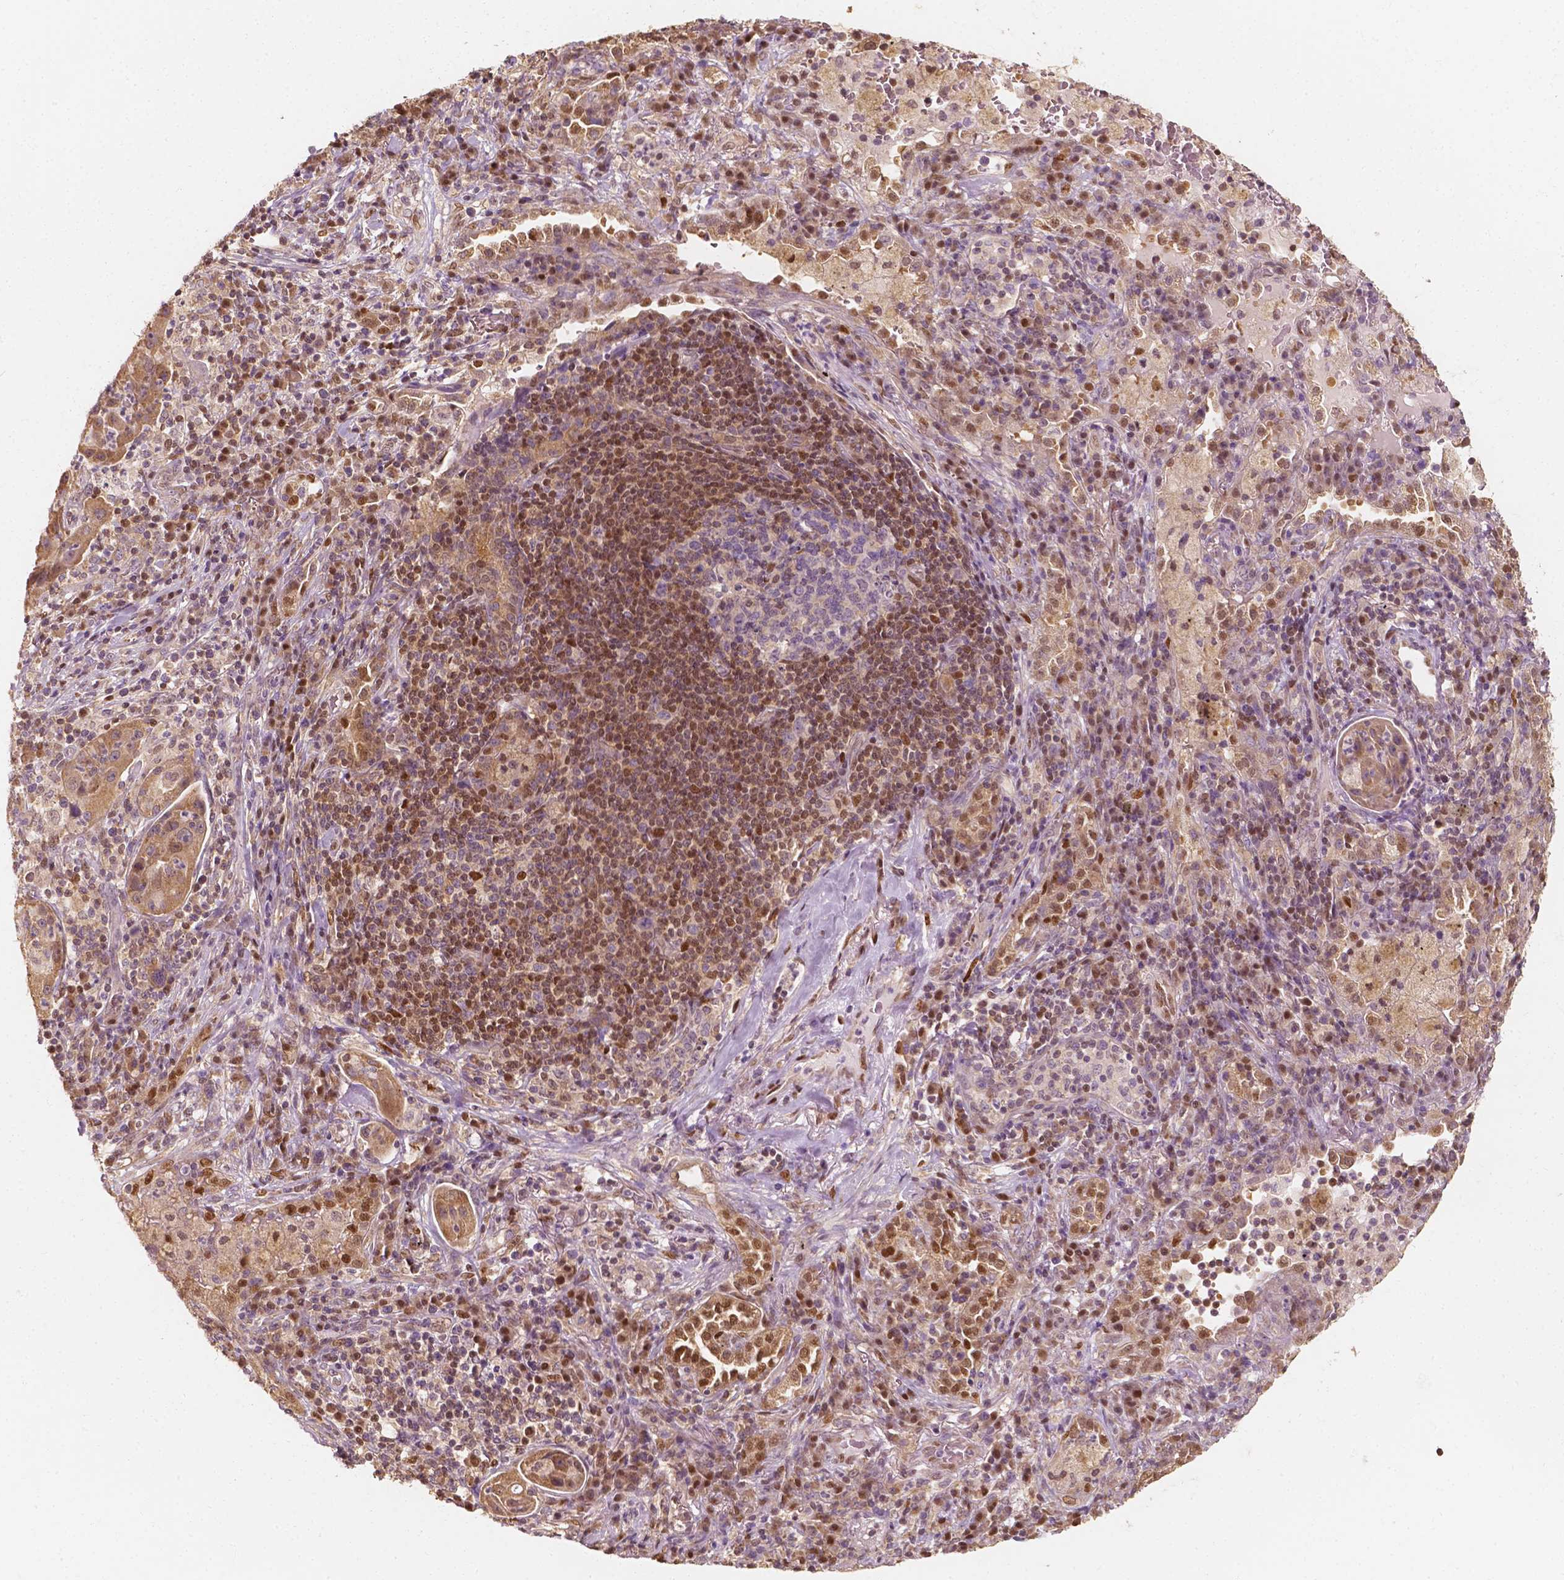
{"staining": {"intensity": "moderate", "quantity": ">75%", "location": "cytoplasmic/membranous"}, "tissue": "lung cancer", "cell_type": "Tumor cells", "image_type": "cancer", "snomed": [{"axis": "morphology", "description": "Squamous cell carcinoma, NOS"}, {"axis": "topography", "description": "Lung"}], "caption": "Lung cancer stained with IHC reveals moderate cytoplasmic/membranous positivity in approximately >75% of tumor cells.", "gene": "TBC1D17", "patient": {"sex": "female", "age": 59}}